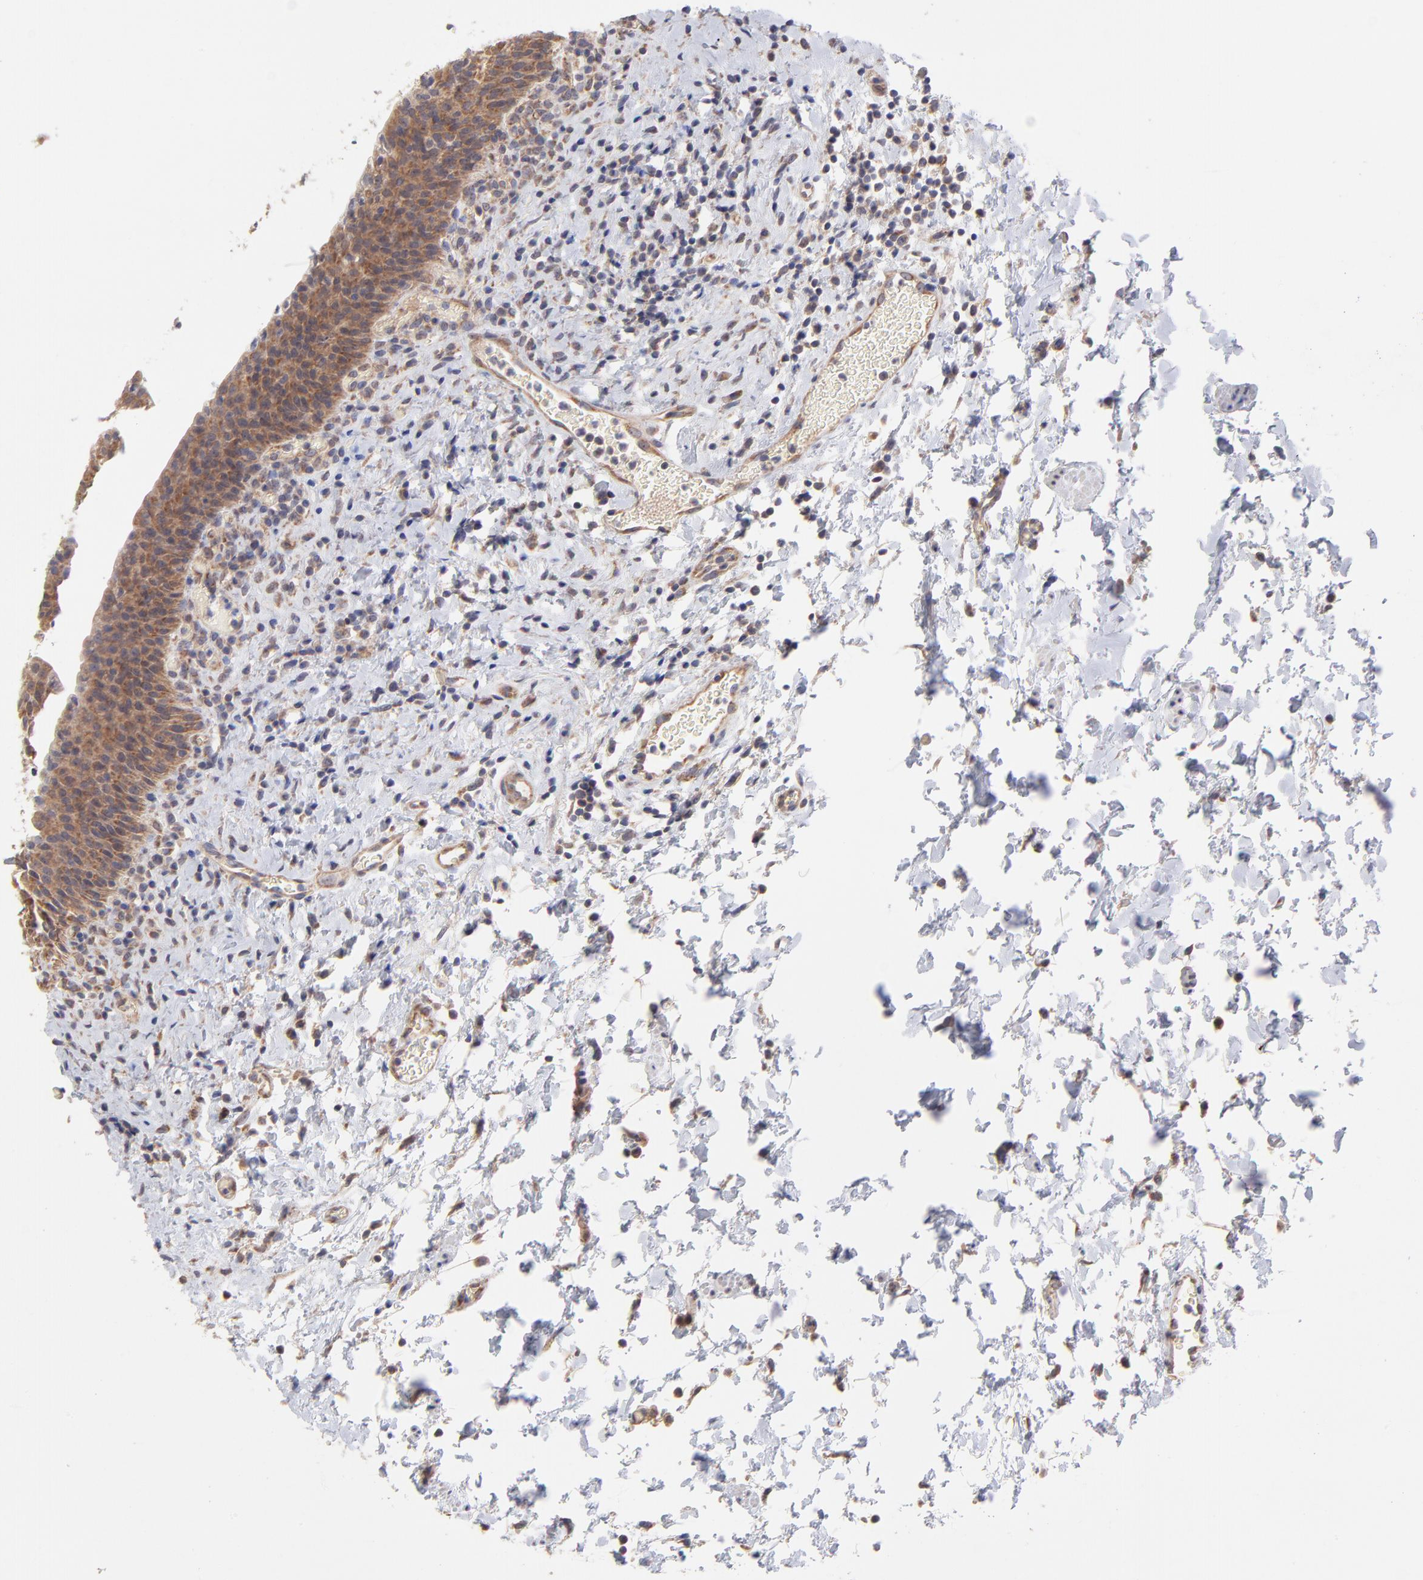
{"staining": {"intensity": "strong", "quantity": ">75%", "location": "cytoplasmic/membranous"}, "tissue": "urinary bladder", "cell_type": "Urothelial cells", "image_type": "normal", "snomed": [{"axis": "morphology", "description": "Normal tissue, NOS"}, {"axis": "topography", "description": "Urinary bladder"}], "caption": "IHC (DAB (3,3'-diaminobenzidine)) staining of normal urinary bladder demonstrates strong cytoplasmic/membranous protein expression in about >75% of urothelial cells.", "gene": "UBE2H", "patient": {"sex": "male", "age": 51}}